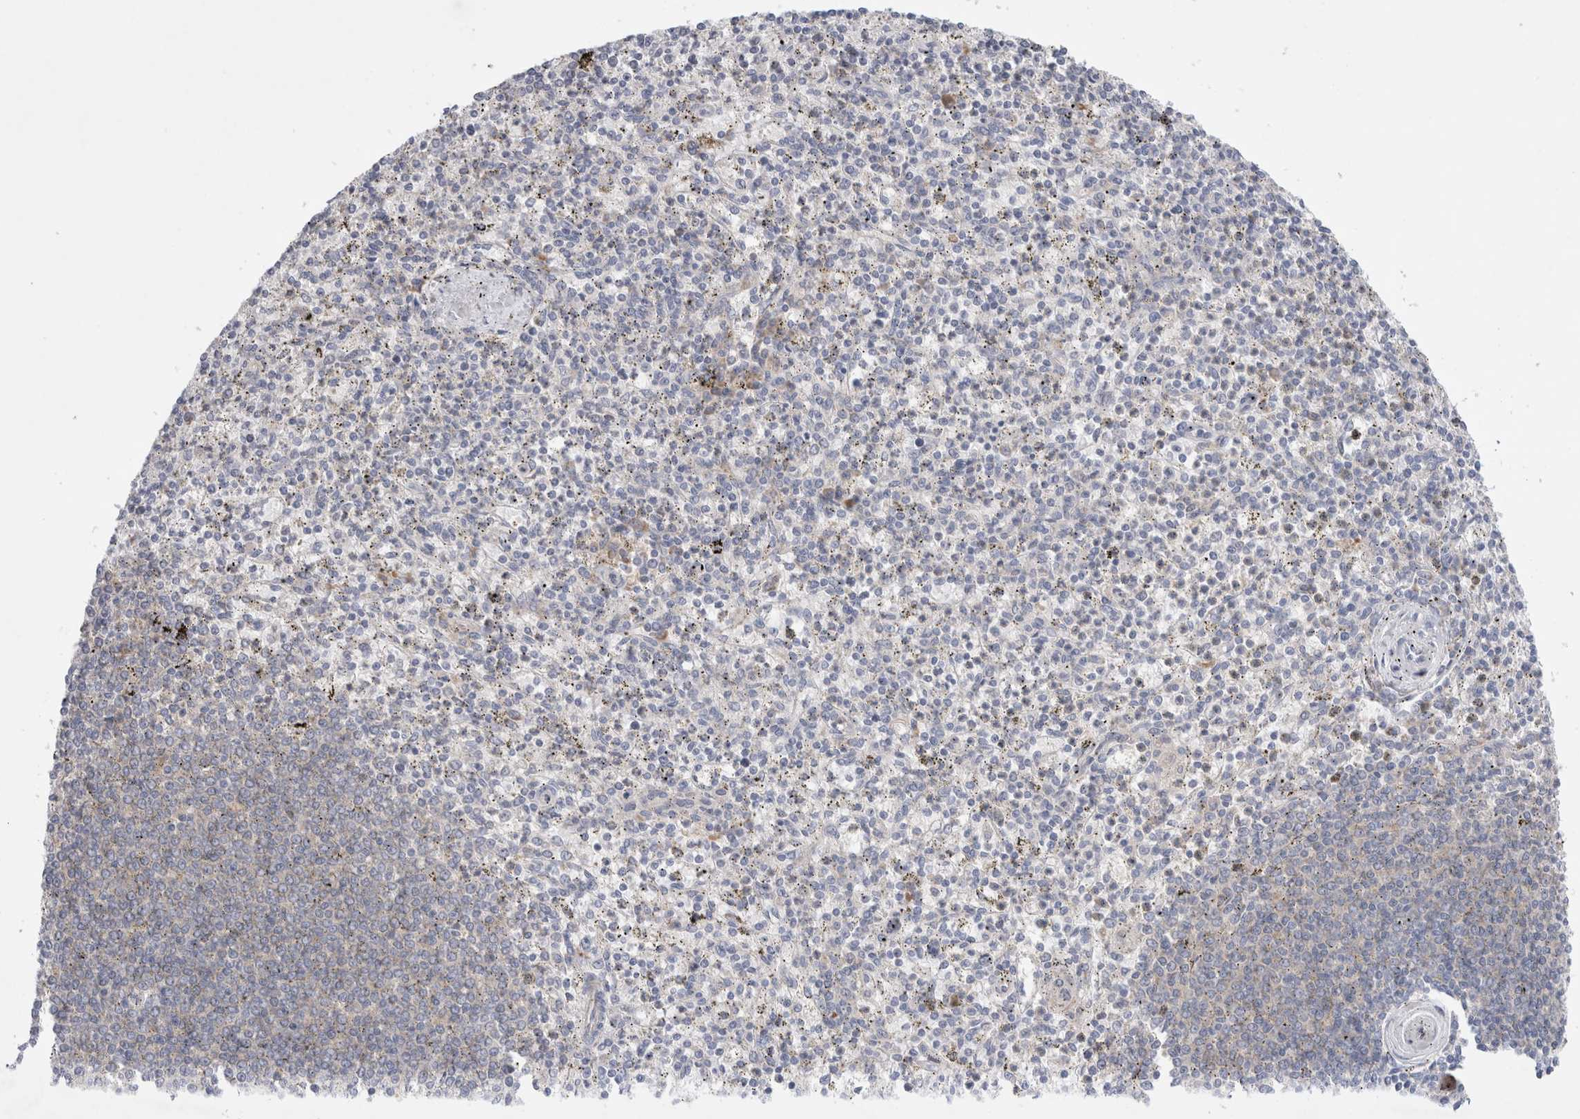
{"staining": {"intensity": "negative", "quantity": "none", "location": "none"}, "tissue": "spleen", "cell_type": "Cells in red pulp", "image_type": "normal", "snomed": [{"axis": "morphology", "description": "Normal tissue, NOS"}, {"axis": "topography", "description": "Spleen"}], "caption": "Immunohistochemical staining of benign spleen shows no significant positivity in cells in red pulp.", "gene": "RBM12B", "patient": {"sex": "male", "age": 72}}